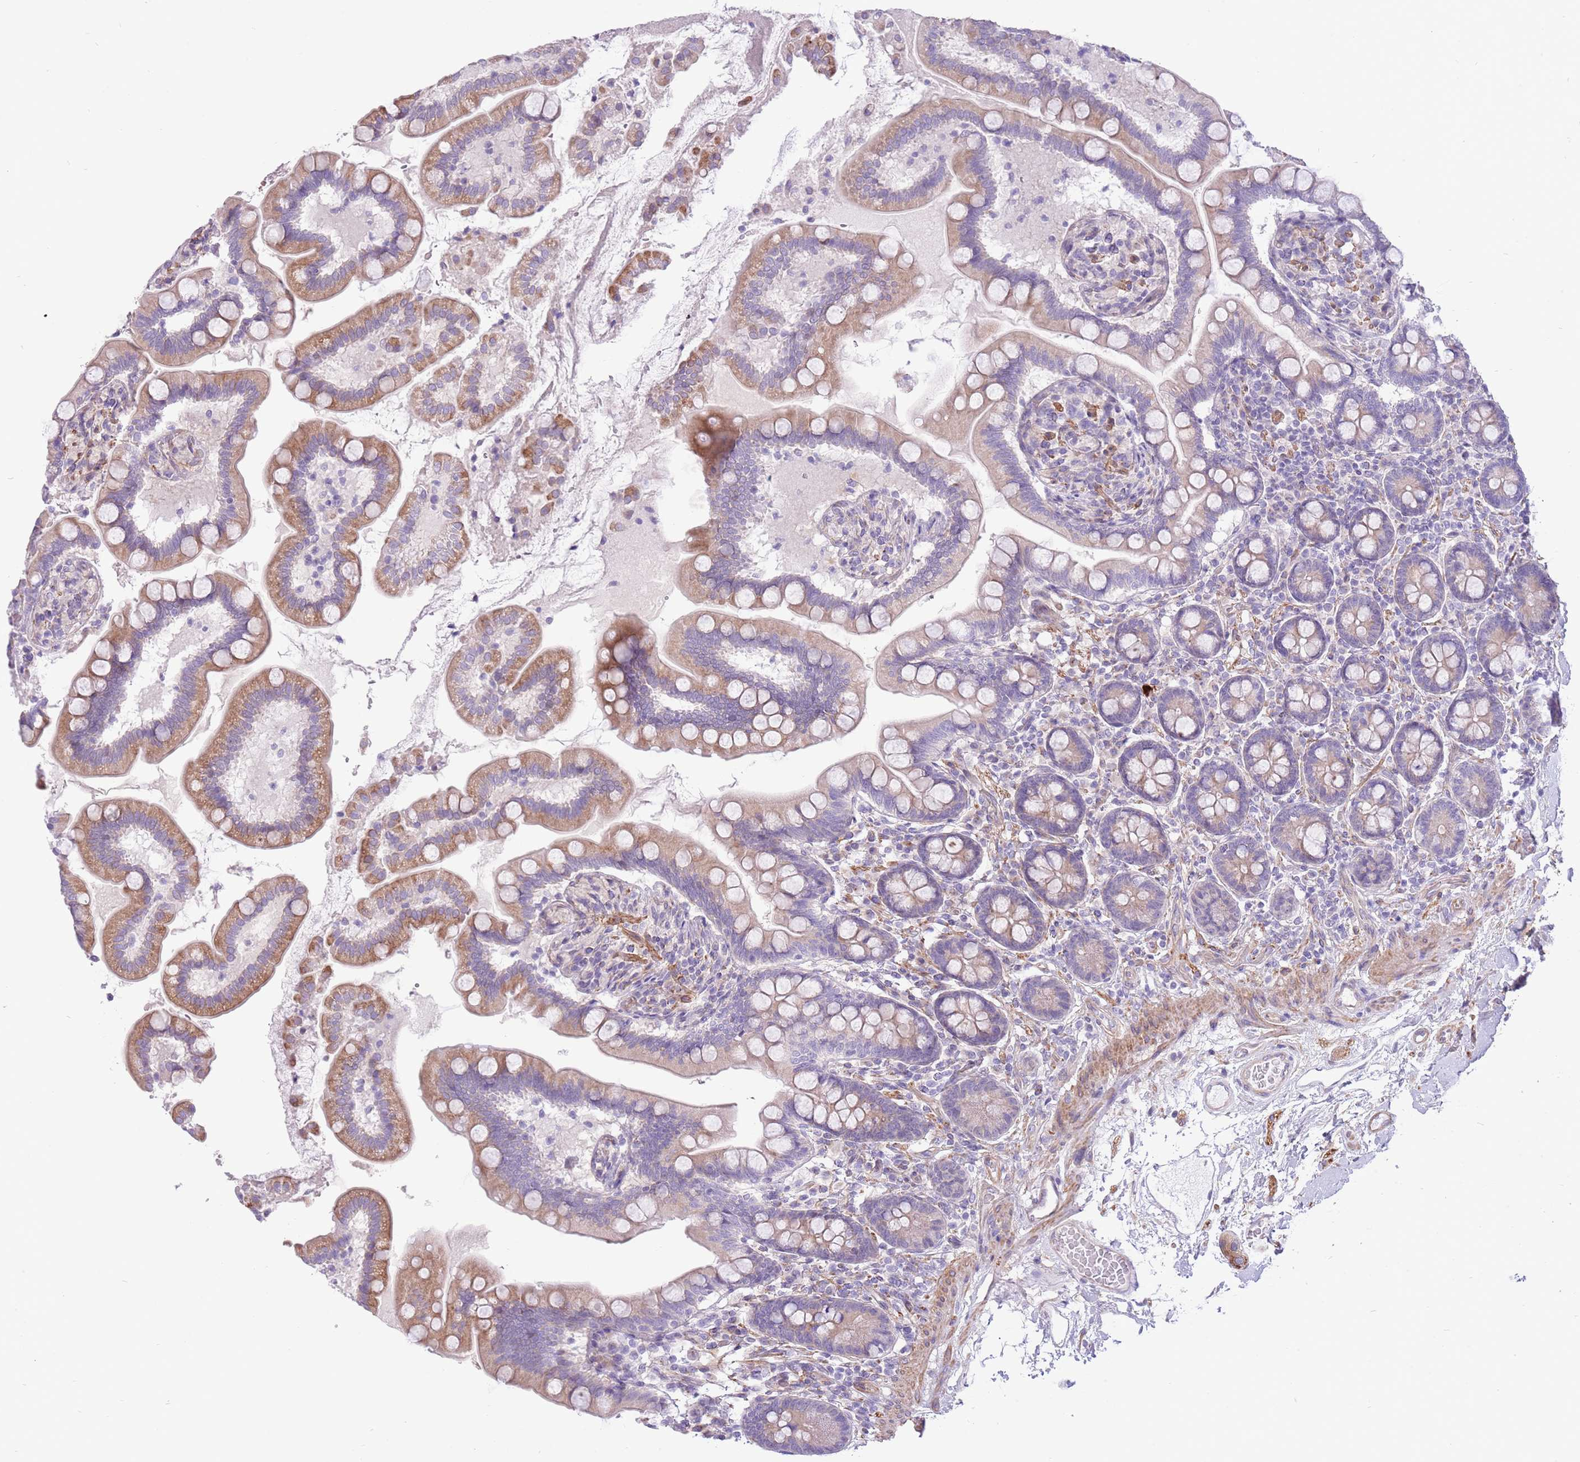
{"staining": {"intensity": "weak", "quantity": "25%-75%", "location": "cytoplasmic/membranous"}, "tissue": "small intestine", "cell_type": "Glandular cells", "image_type": "normal", "snomed": [{"axis": "morphology", "description": "Normal tissue, NOS"}, {"axis": "topography", "description": "Small intestine"}], "caption": "Immunohistochemical staining of unremarkable human small intestine displays 25%-75% levels of weak cytoplasmic/membranous protein staining in about 25%-75% of glandular cells.", "gene": "ZC4H2", "patient": {"sex": "female", "age": 64}}